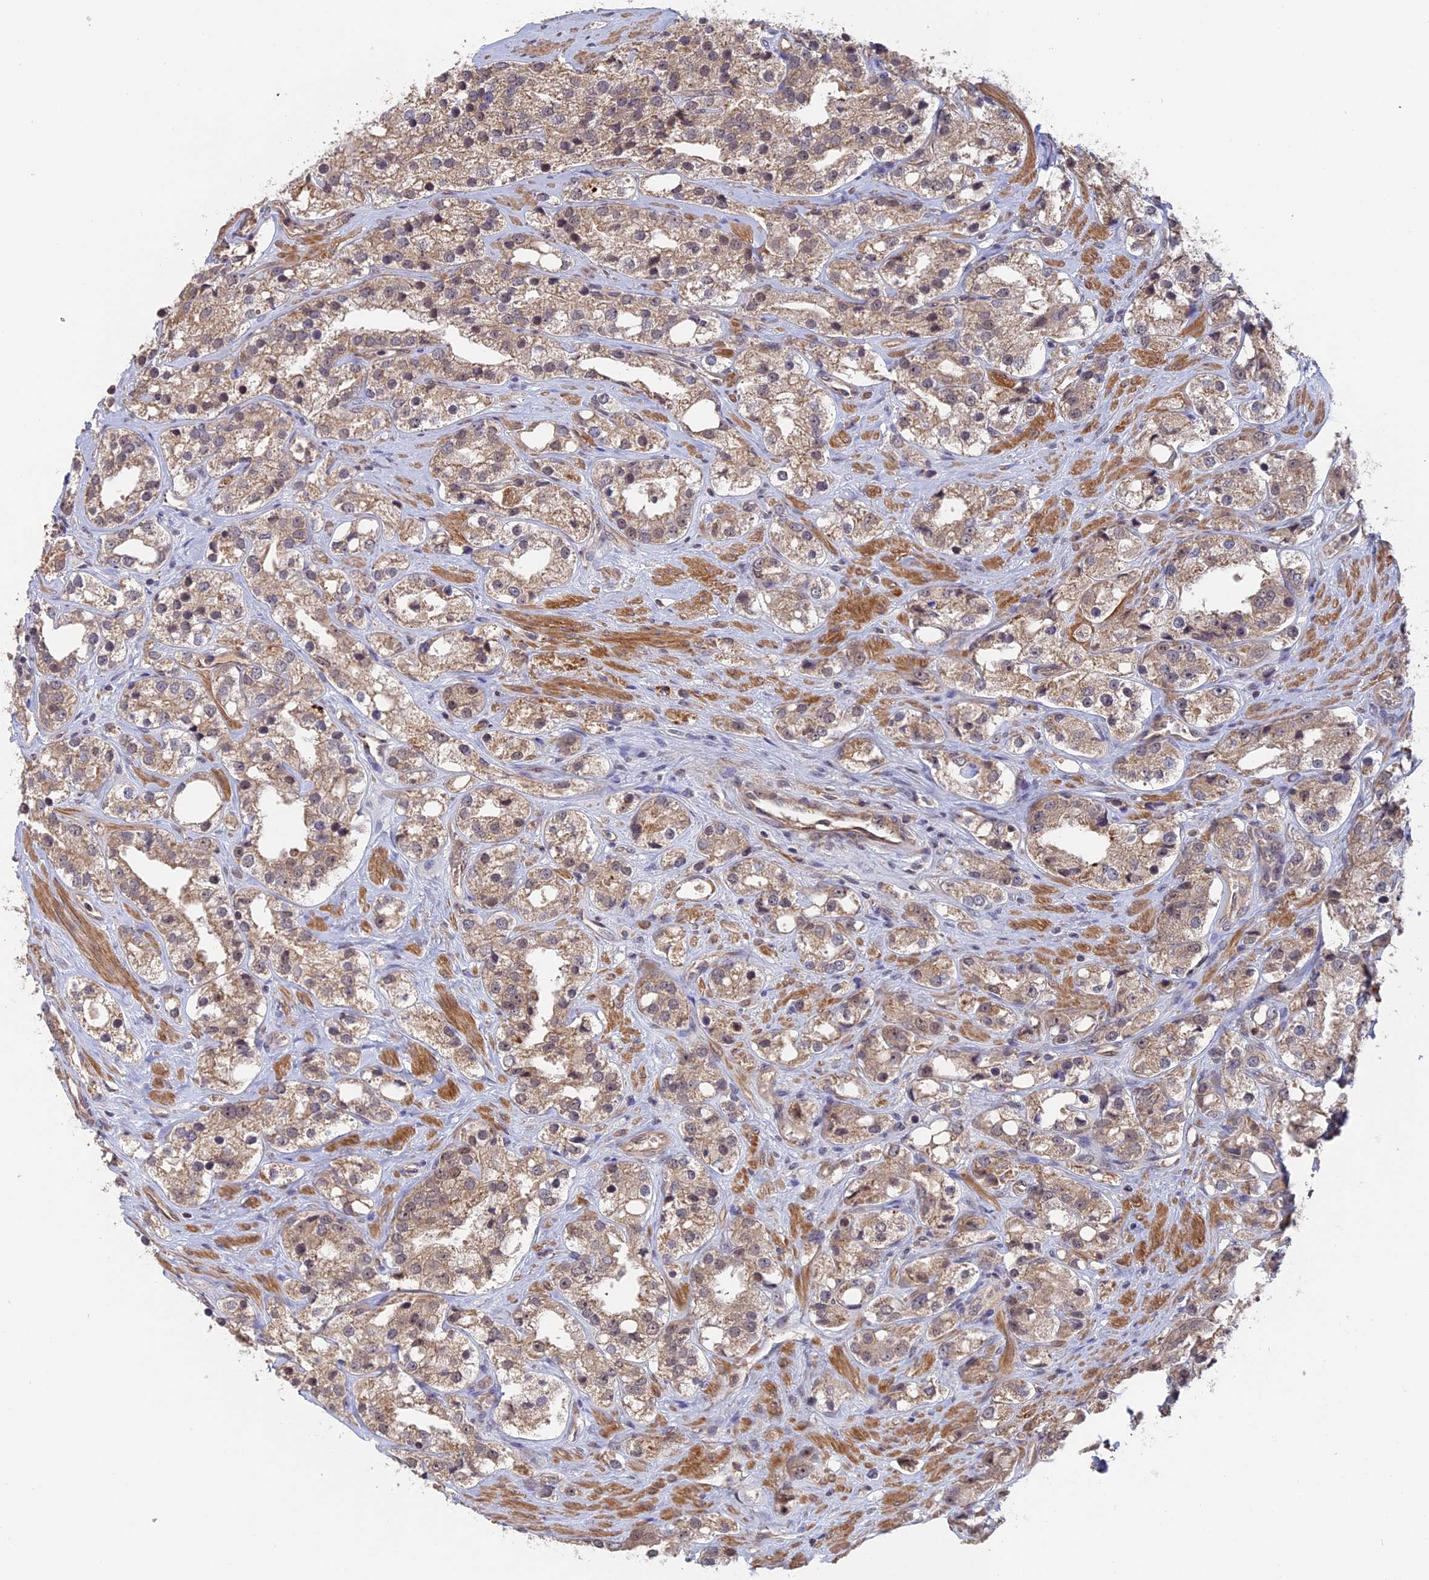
{"staining": {"intensity": "weak", "quantity": ">75%", "location": "cytoplasmic/membranous"}, "tissue": "prostate cancer", "cell_type": "Tumor cells", "image_type": "cancer", "snomed": [{"axis": "morphology", "description": "Adenocarcinoma, NOS"}, {"axis": "topography", "description": "Prostate"}], "caption": "DAB immunohistochemical staining of prostate adenocarcinoma demonstrates weak cytoplasmic/membranous protein positivity in approximately >75% of tumor cells.", "gene": "FAM98C", "patient": {"sex": "male", "age": 79}}